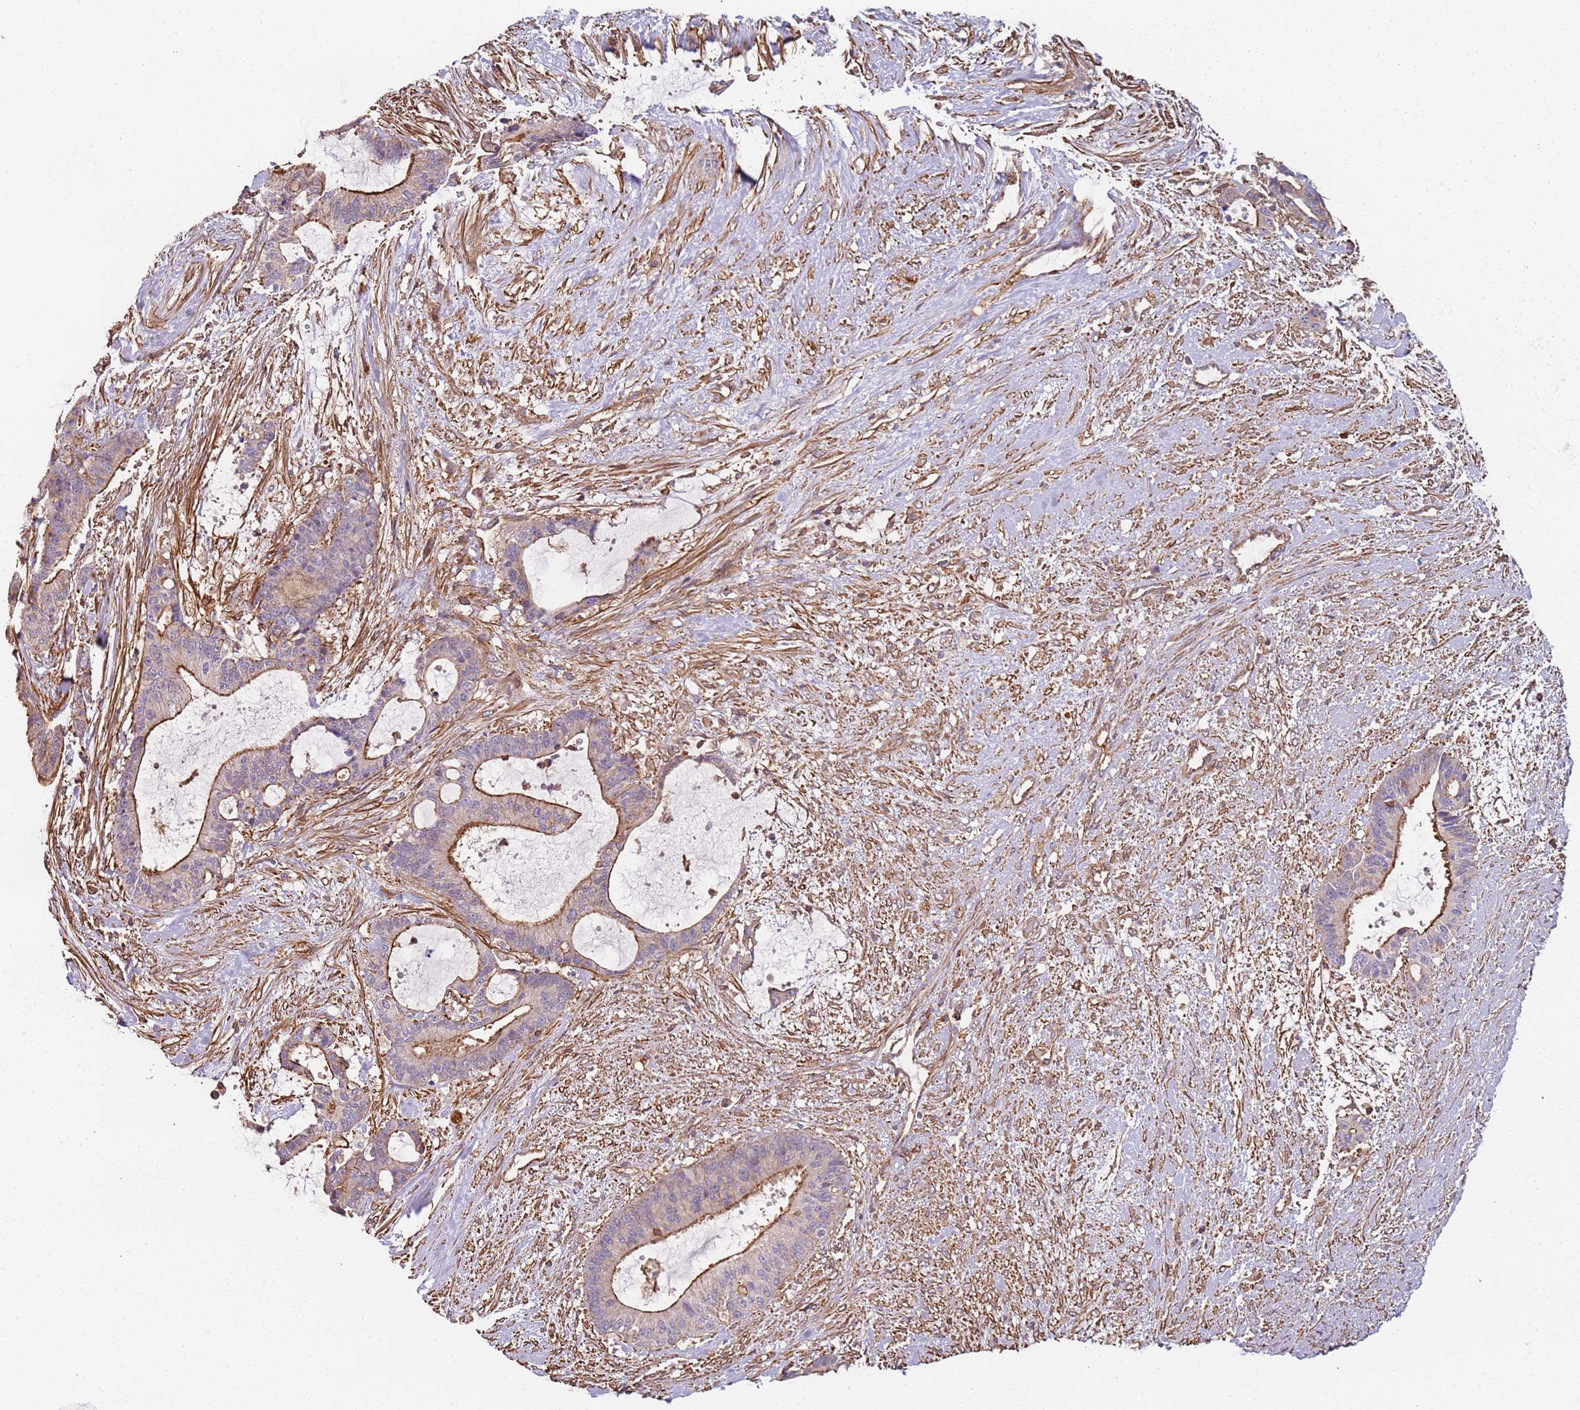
{"staining": {"intensity": "moderate", "quantity": "25%-75%", "location": "cytoplasmic/membranous"}, "tissue": "liver cancer", "cell_type": "Tumor cells", "image_type": "cancer", "snomed": [{"axis": "morphology", "description": "Normal tissue, NOS"}, {"axis": "morphology", "description": "Cholangiocarcinoma"}, {"axis": "topography", "description": "Liver"}, {"axis": "topography", "description": "Peripheral nerve tissue"}], "caption": "A high-resolution histopathology image shows immunohistochemistry (IHC) staining of liver cancer (cholangiocarcinoma), which exhibits moderate cytoplasmic/membranous expression in about 25%-75% of tumor cells.", "gene": "CYP2U1", "patient": {"sex": "female", "age": 73}}